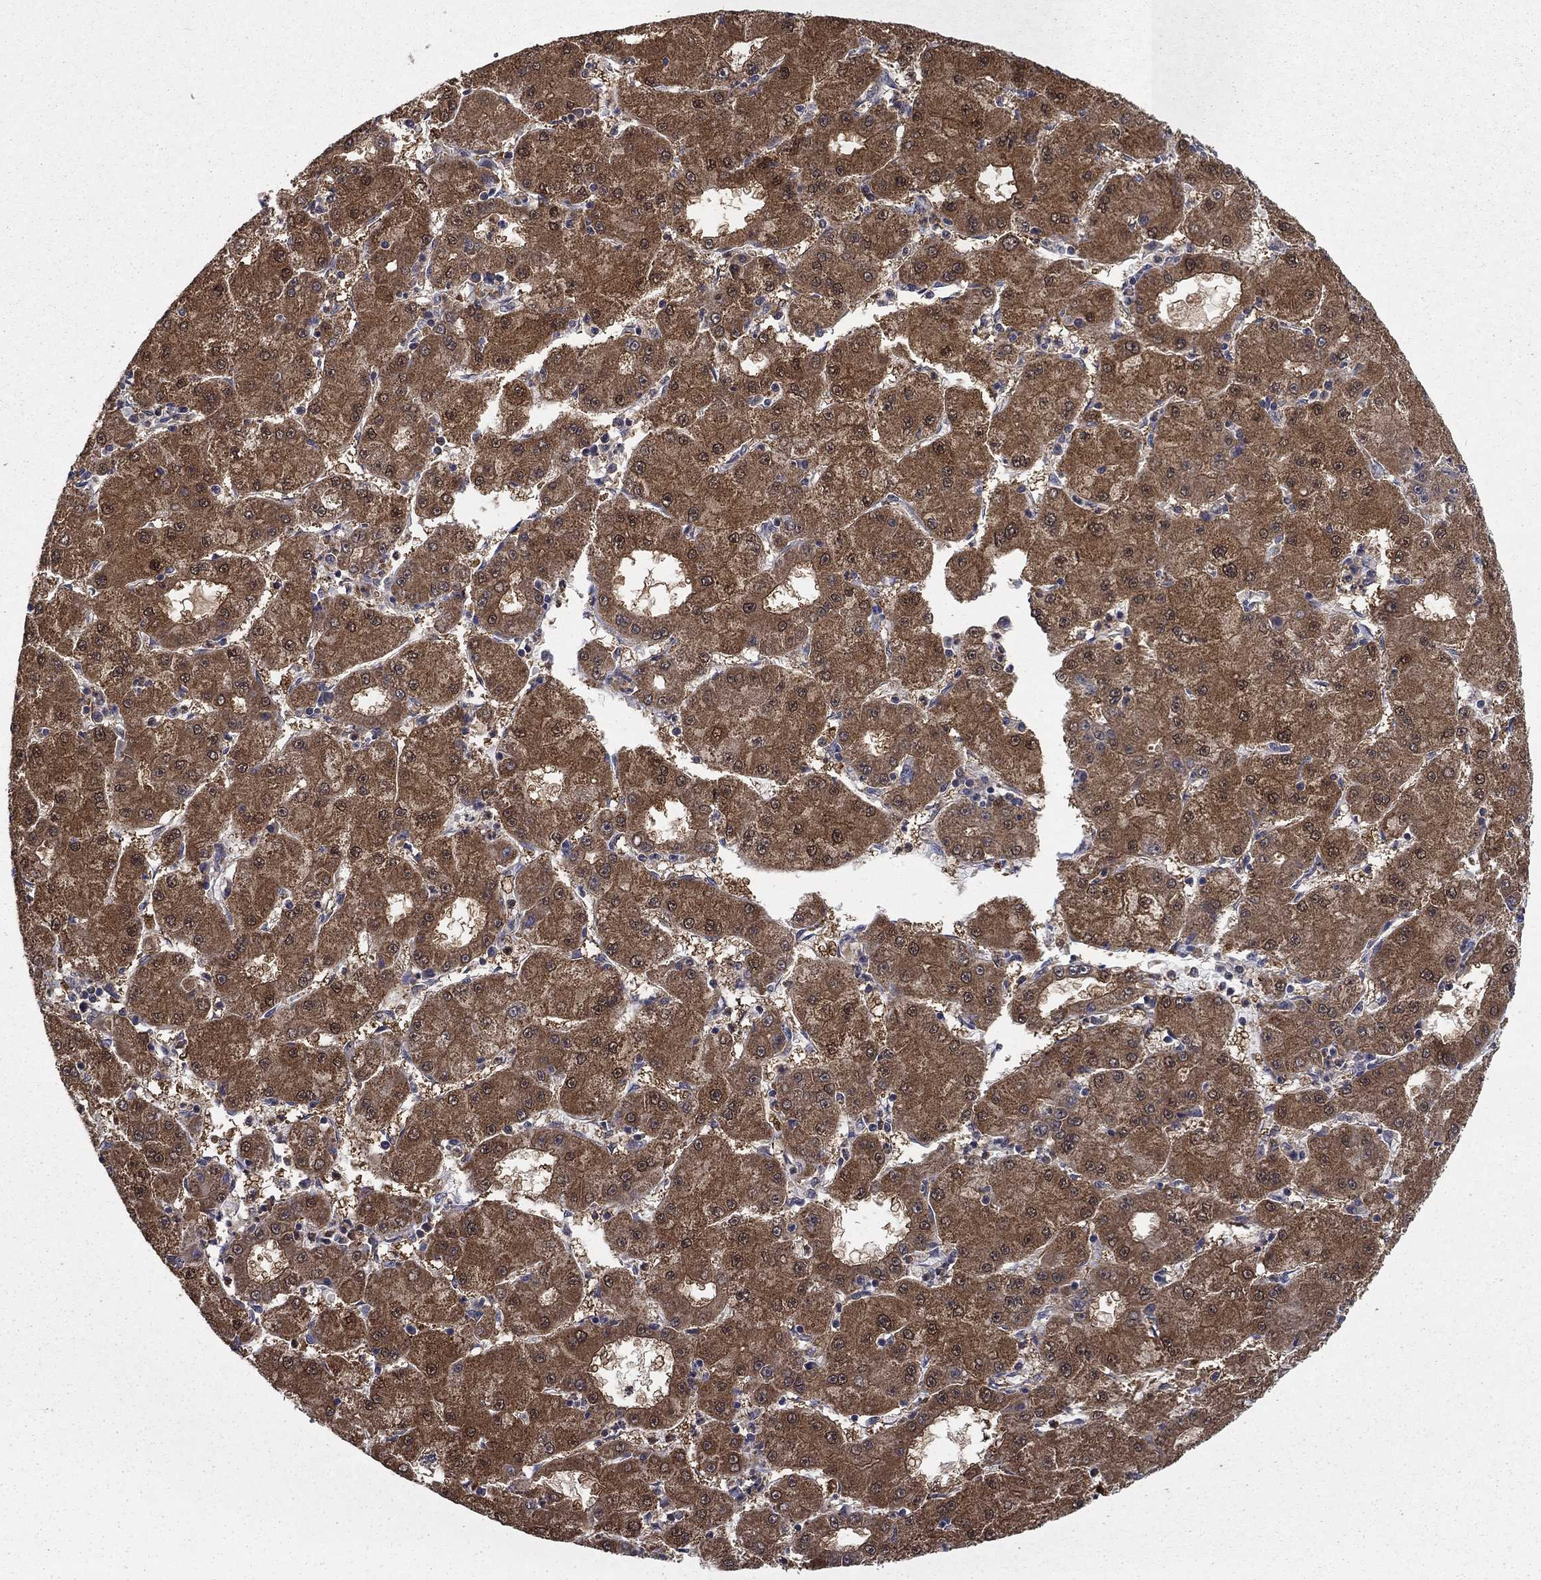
{"staining": {"intensity": "strong", "quantity": ">75%", "location": "cytoplasmic/membranous"}, "tissue": "liver cancer", "cell_type": "Tumor cells", "image_type": "cancer", "snomed": [{"axis": "morphology", "description": "Carcinoma, Hepatocellular, NOS"}, {"axis": "topography", "description": "Liver"}], "caption": "An image of hepatocellular carcinoma (liver) stained for a protein exhibits strong cytoplasmic/membranous brown staining in tumor cells.", "gene": "NIT2", "patient": {"sex": "male", "age": 73}}